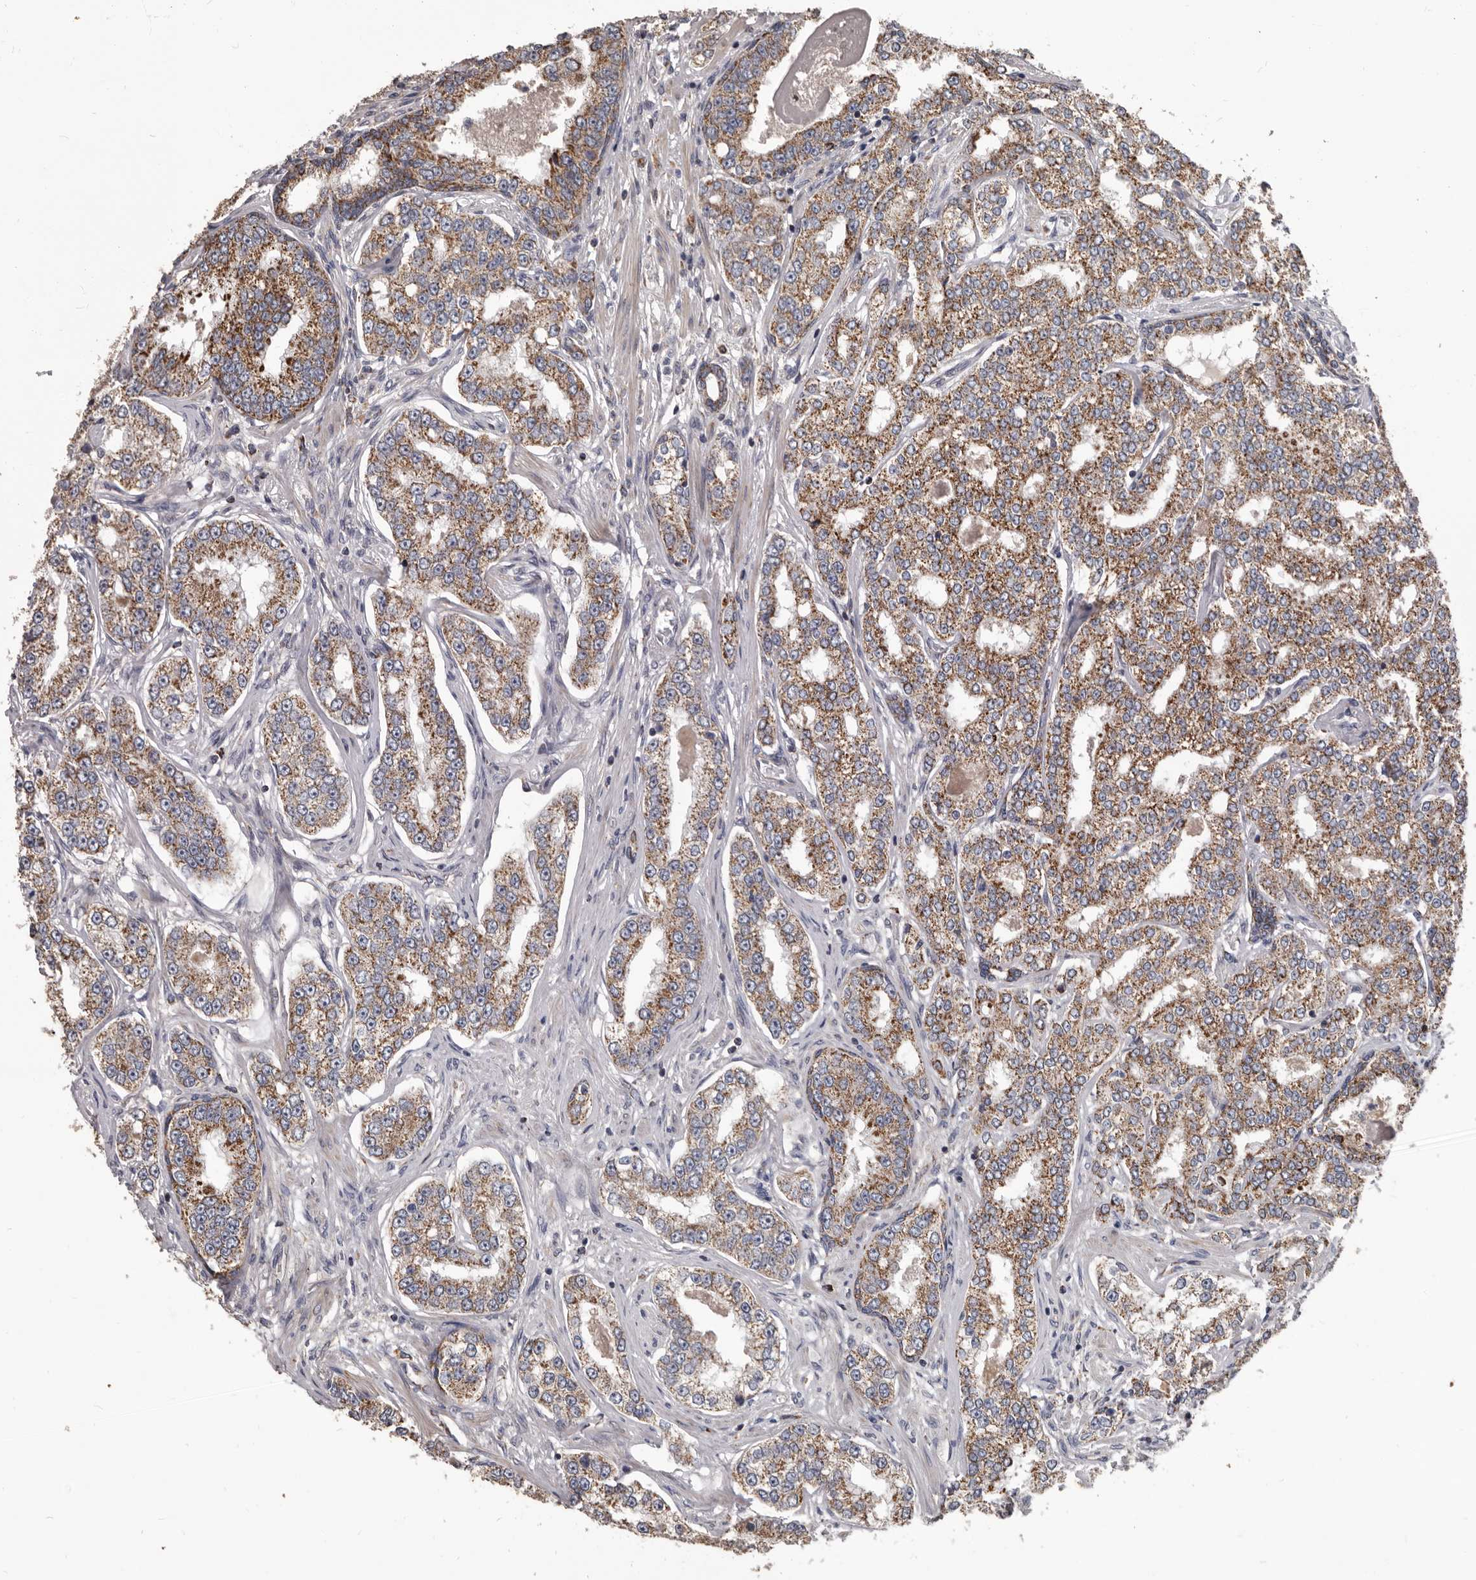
{"staining": {"intensity": "moderate", "quantity": ">75%", "location": "cytoplasmic/membranous"}, "tissue": "prostate cancer", "cell_type": "Tumor cells", "image_type": "cancer", "snomed": [{"axis": "morphology", "description": "Normal tissue, NOS"}, {"axis": "morphology", "description": "Adenocarcinoma, High grade"}, {"axis": "topography", "description": "Prostate"}], "caption": "Prostate cancer stained with DAB immunohistochemistry shows medium levels of moderate cytoplasmic/membranous positivity in about >75% of tumor cells.", "gene": "ALDH5A1", "patient": {"sex": "male", "age": 83}}